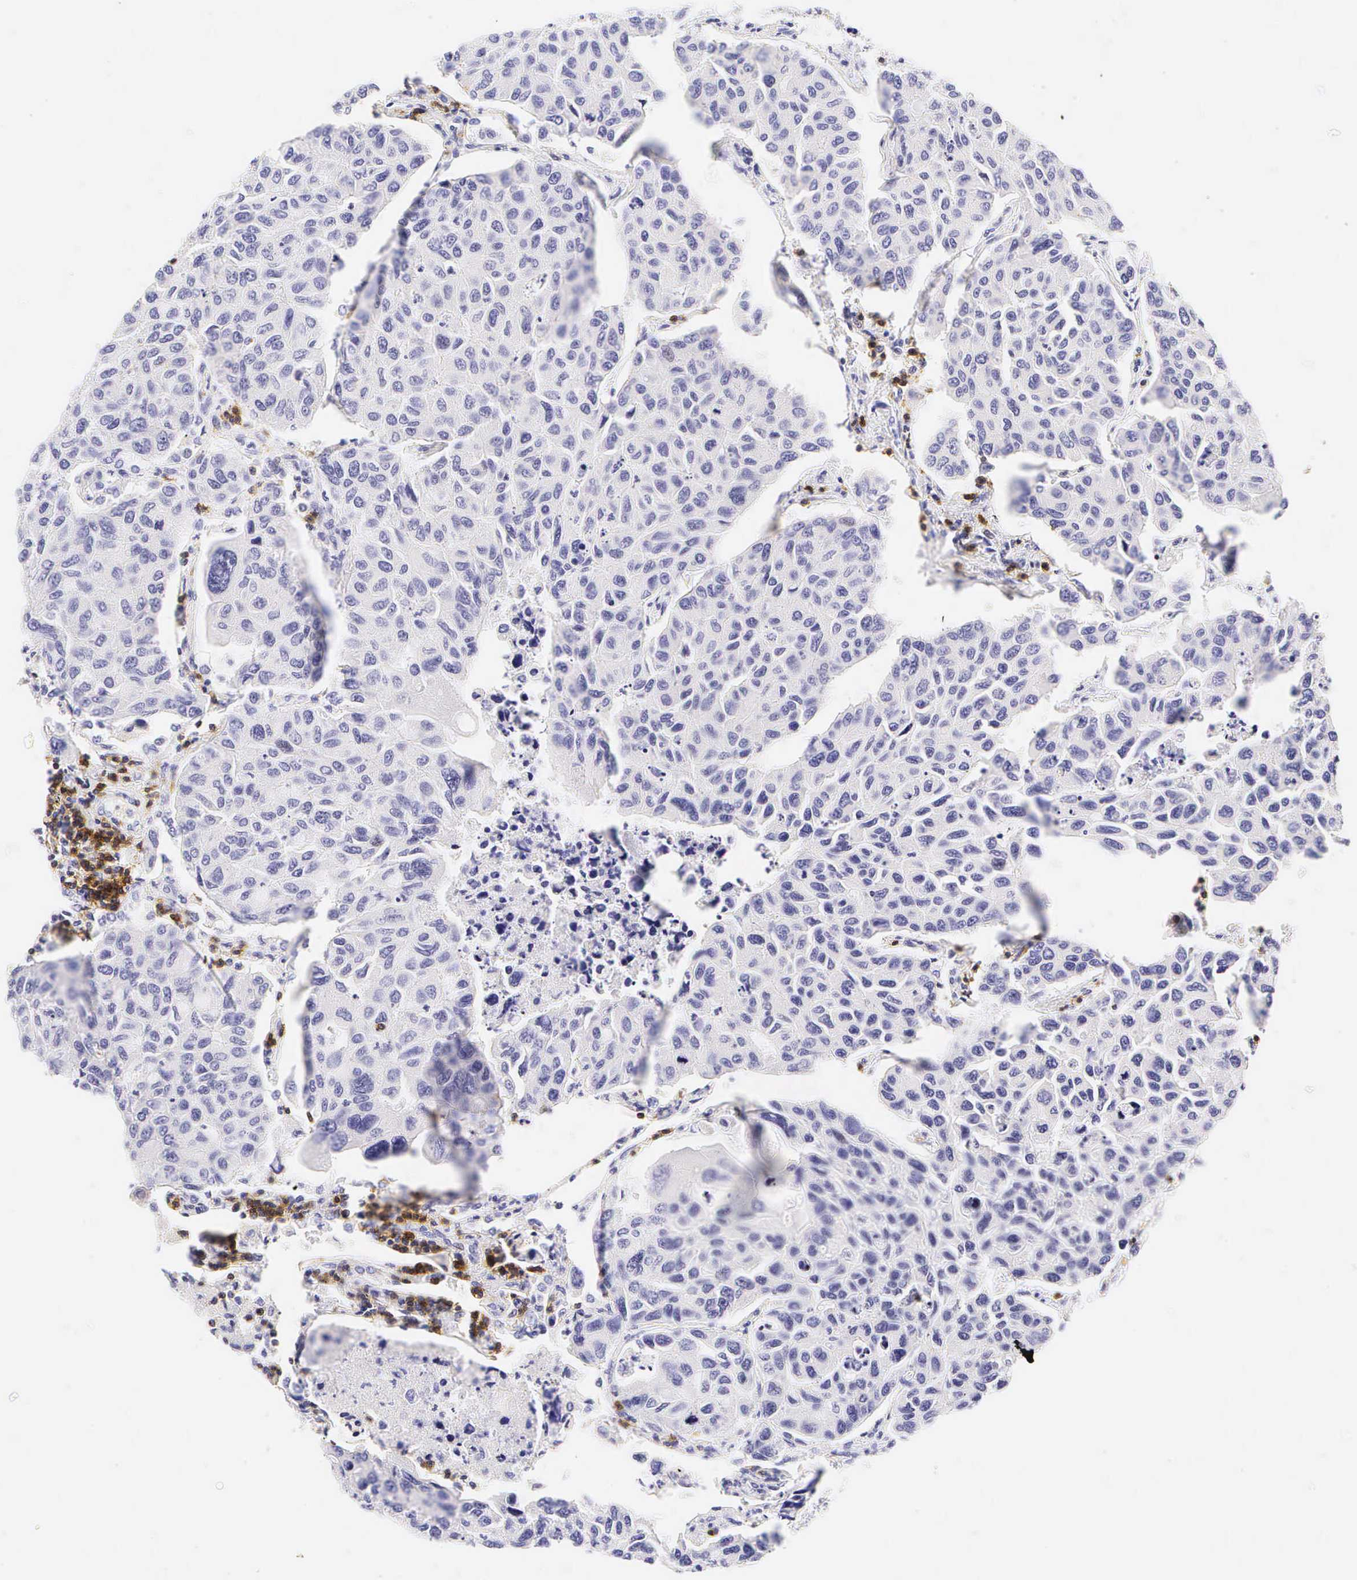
{"staining": {"intensity": "negative", "quantity": "none", "location": "none"}, "tissue": "lung cancer", "cell_type": "Tumor cells", "image_type": "cancer", "snomed": [{"axis": "morphology", "description": "Adenocarcinoma, NOS"}, {"axis": "topography", "description": "Lung"}], "caption": "DAB (3,3'-diaminobenzidine) immunohistochemical staining of human adenocarcinoma (lung) exhibits no significant expression in tumor cells.", "gene": "CD3E", "patient": {"sex": "male", "age": 64}}